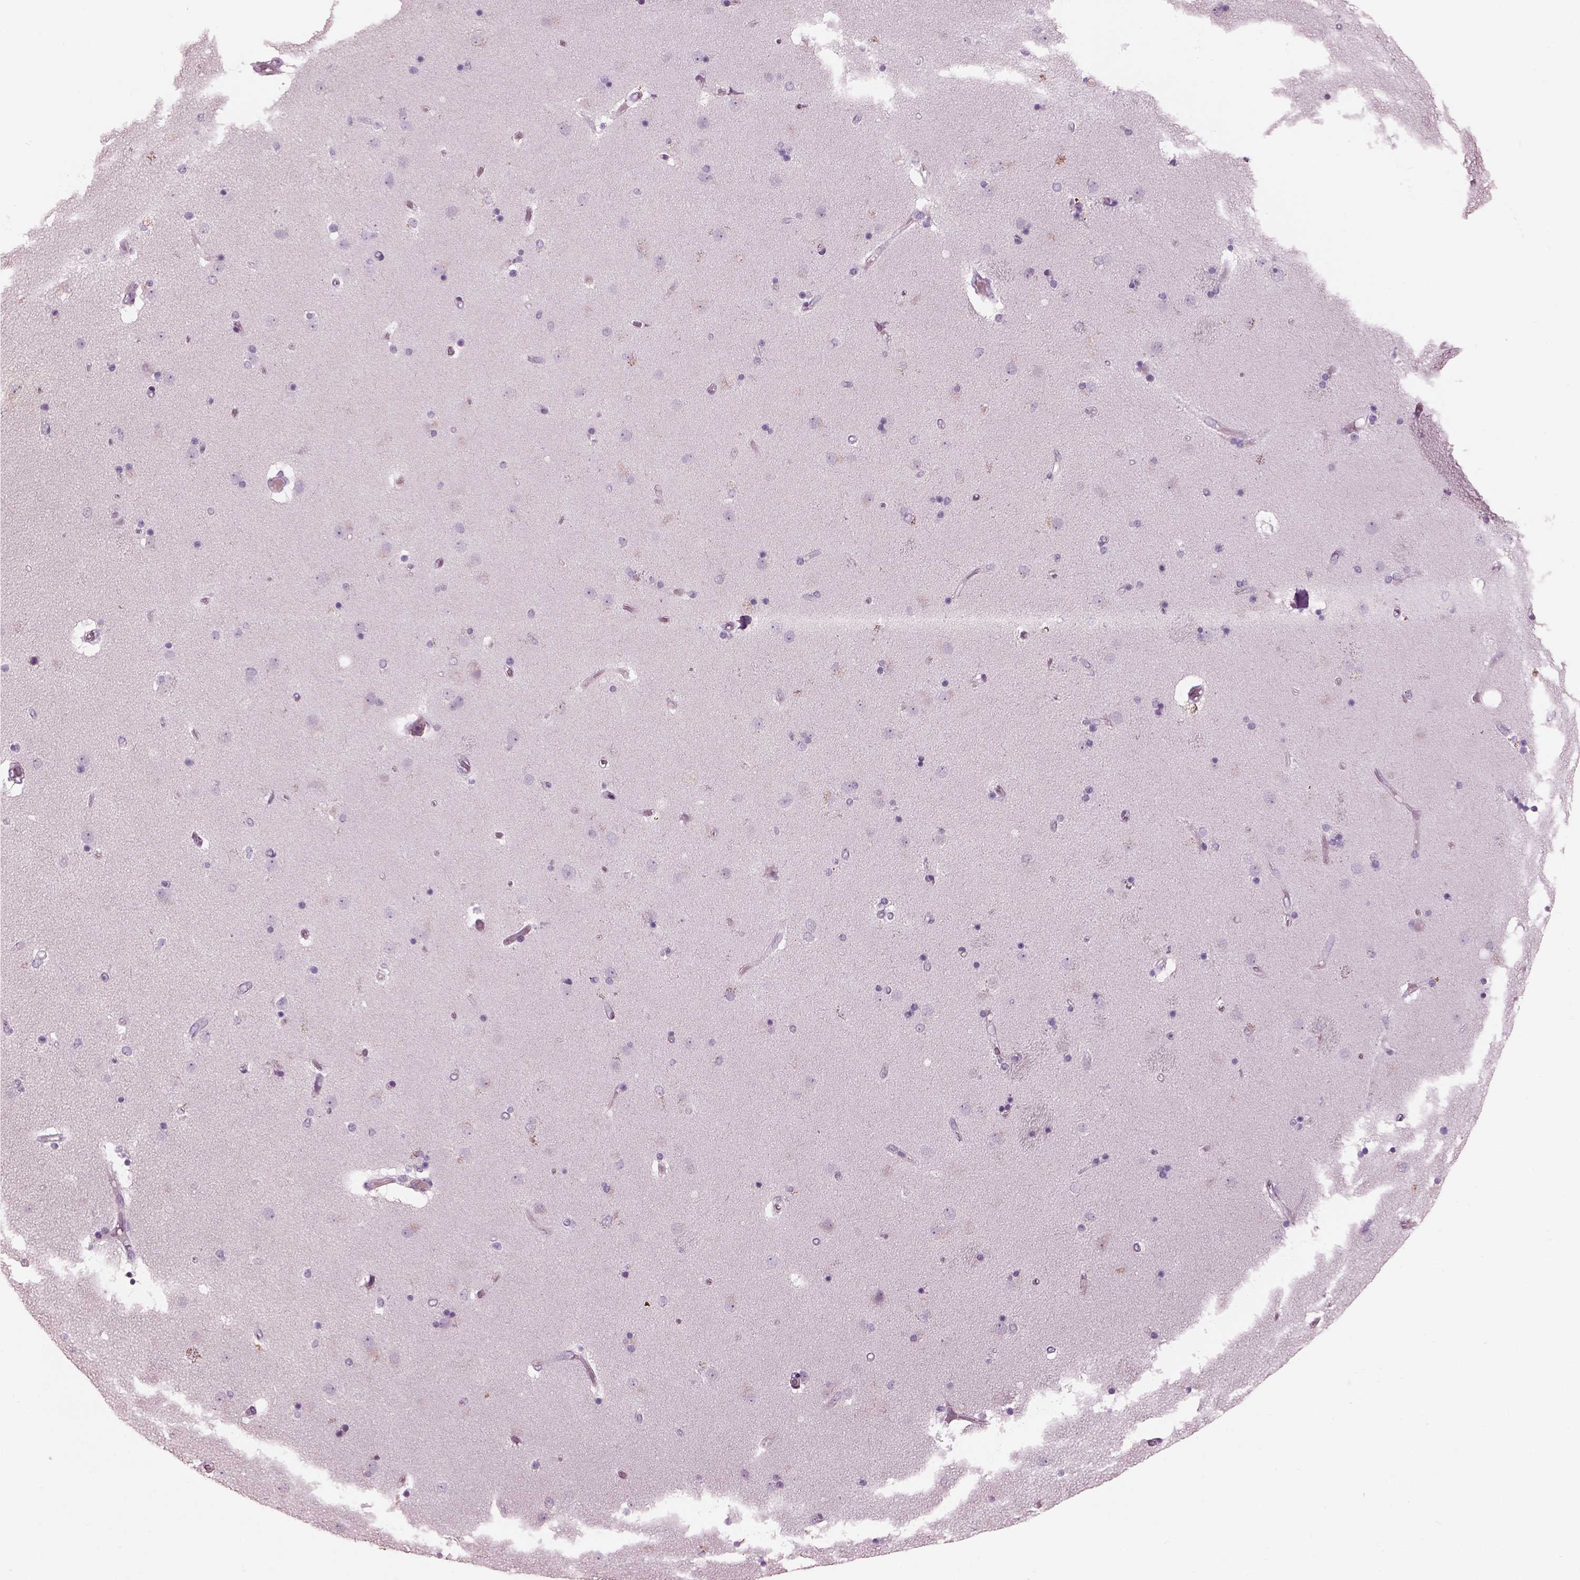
{"staining": {"intensity": "negative", "quantity": "none", "location": "none"}, "tissue": "caudate", "cell_type": "Glial cells", "image_type": "normal", "snomed": [{"axis": "morphology", "description": "Normal tissue, NOS"}, {"axis": "topography", "description": "Lateral ventricle wall"}], "caption": "Glial cells show no significant expression in benign caudate.", "gene": "PACRG", "patient": {"sex": "female", "age": 71}}